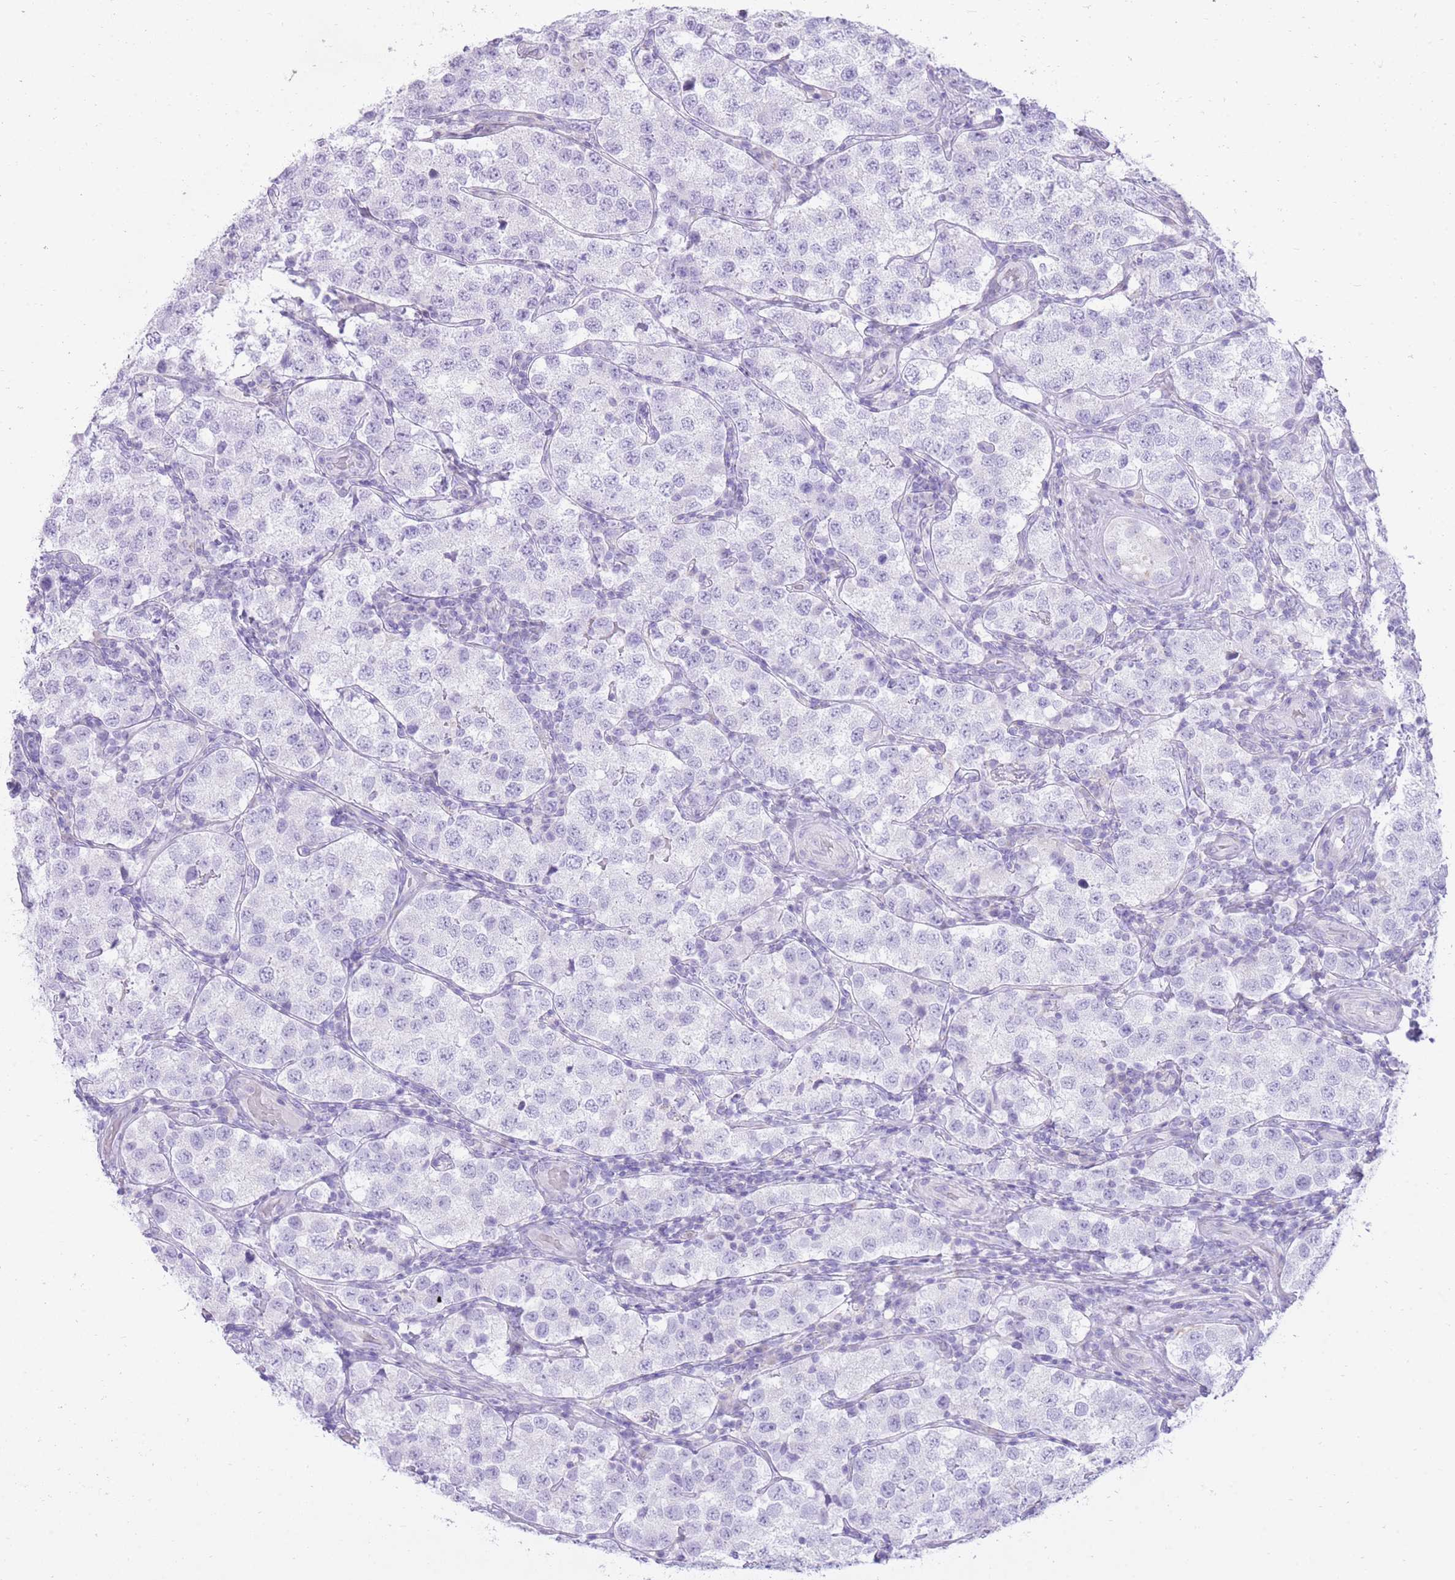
{"staining": {"intensity": "negative", "quantity": "none", "location": "none"}, "tissue": "testis cancer", "cell_type": "Tumor cells", "image_type": "cancer", "snomed": [{"axis": "morphology", "description": "Seminoma, NOS"}, {"axis": "topography", "description": "Testis"}], "caption": "A high-resolution photomicrograph shows IHC staining of testis cancer (seminoma), which shows no significant positivity in tumor cells.", "gene": "SLC4A4", "patient": {"sex": "male", "age": 34}}